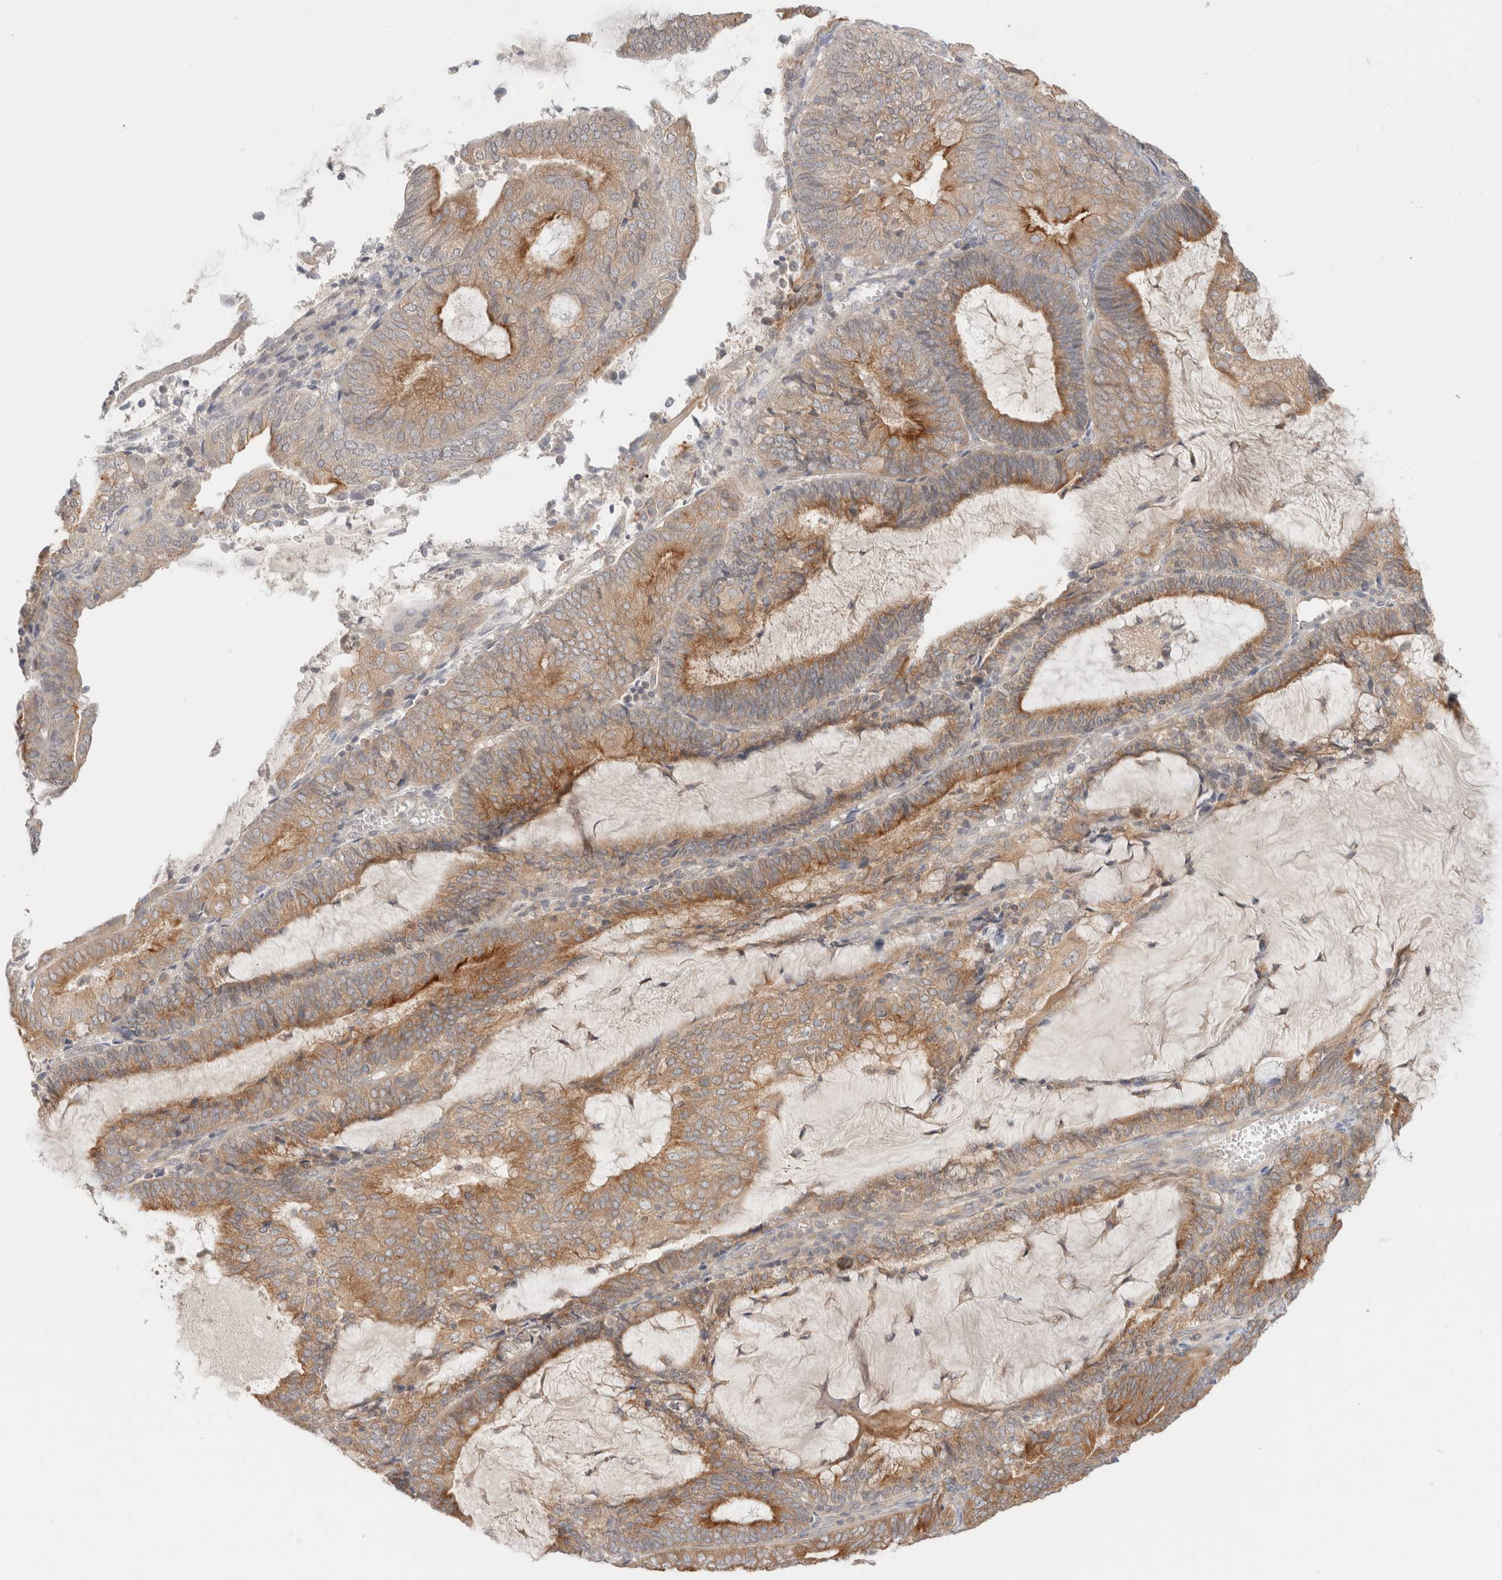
{"staining": {"intensity": "strong", "quantity": ">75%", "location": "cytoplasmic/membranous"}, "tissue": "endometrial cancer", "cell_type": "Tumor cells", "image_type": "cancer", "snomed": [{"axis": "morphology", "description": "Adenocarcinoma, NOS"}, {"axis": "topography", "description": "Endometrium"}], "caption": "Immunohistochemical staining of human endometrial cancer exhibits high levels of strong cytoplasmic/membranous protein staining in about >75% of tumor cells.", "gene": "MARK3", "patient": {"sex": "female", "age": 81}}